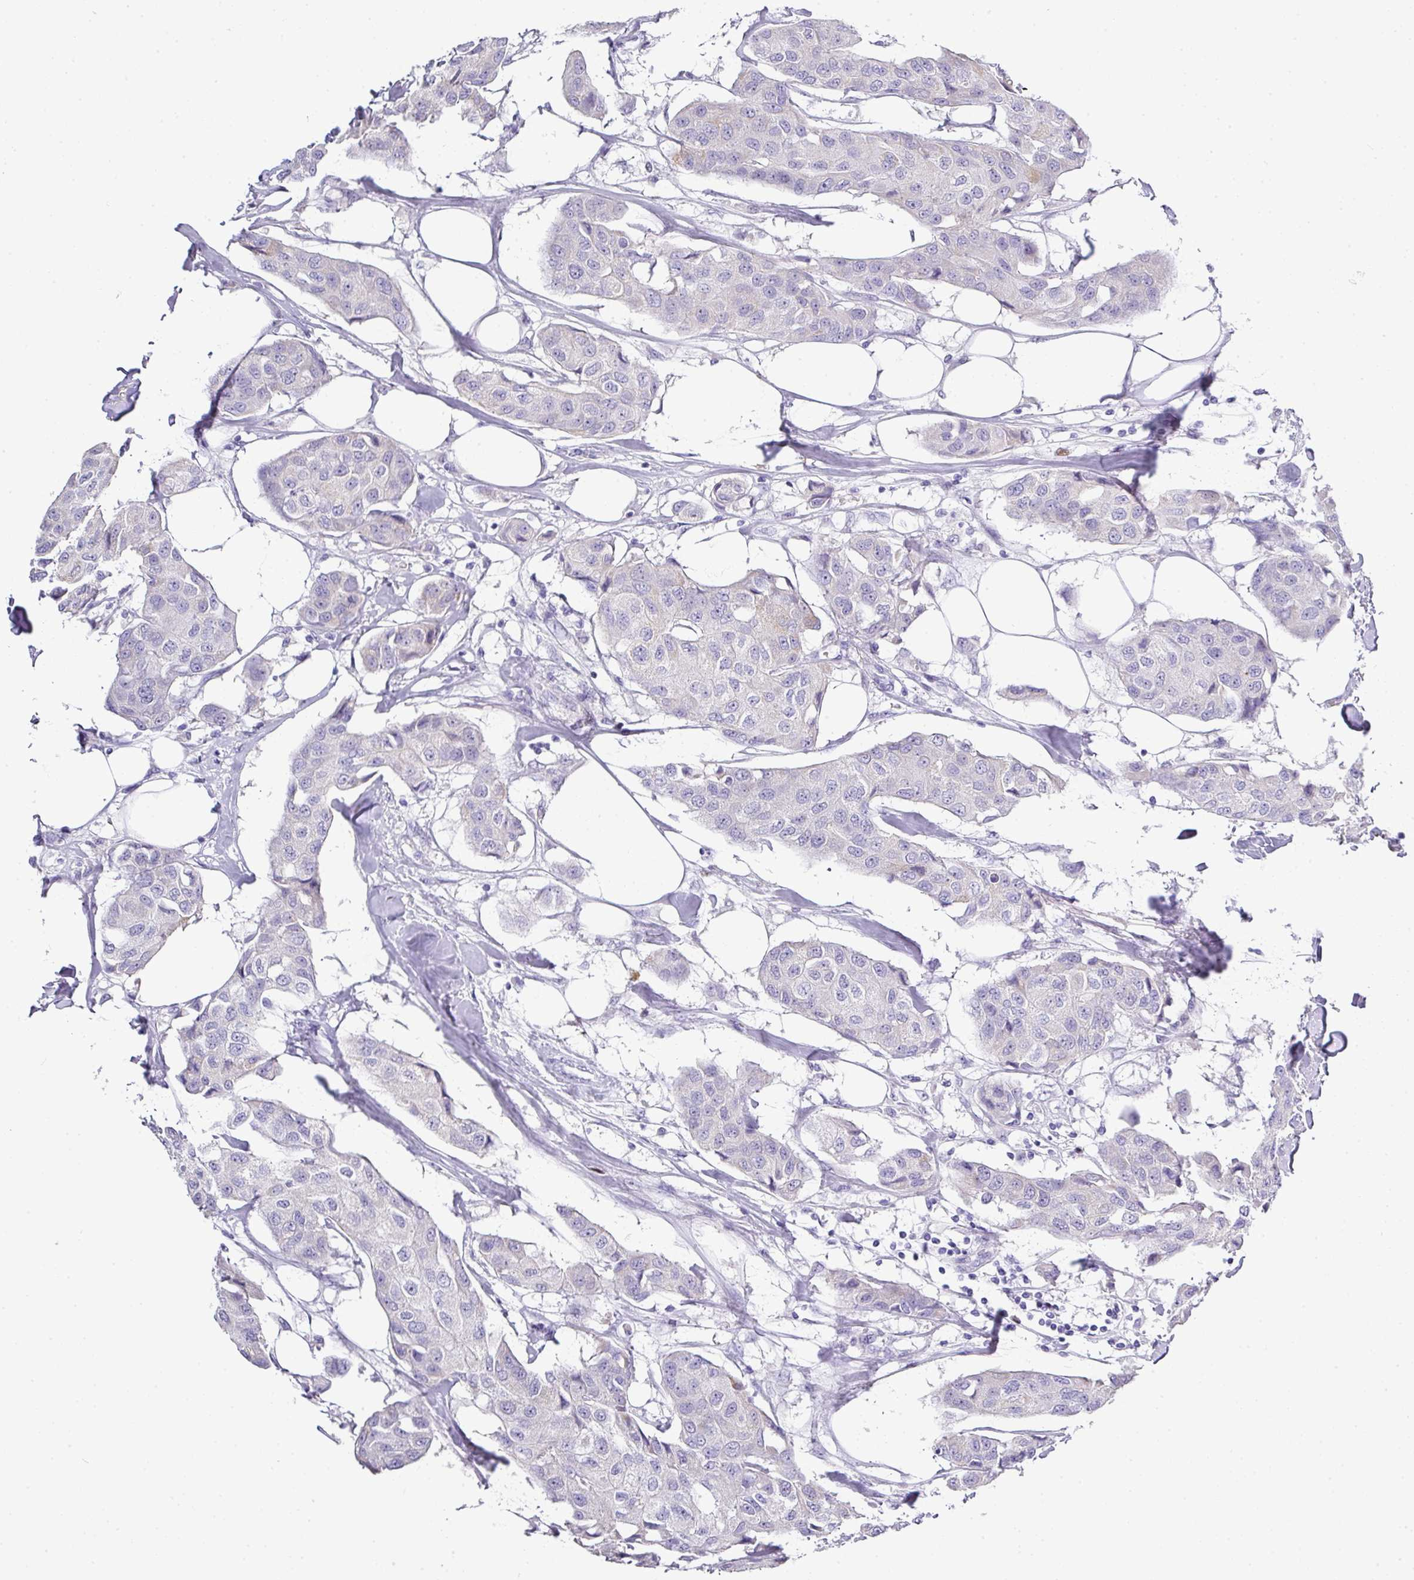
{"staining": {"intensity": "negative", "quantity": "none", "location": "none"}, "tissue": "breast cancer", "cell_type": "Tumor cells", "image_type": "cancer", "snomed": [{"axis": "morphology", "description": "Duct carcinoma"}, {"axis": "topography", "description": "Breast"}], "caption": "Protein analysis of breast cancer (invasive ductal carcinoma) reveals no significant expression in tumor cells.", "gene": "BCL11A", "patient": {"sex": "female", "age": 80}}